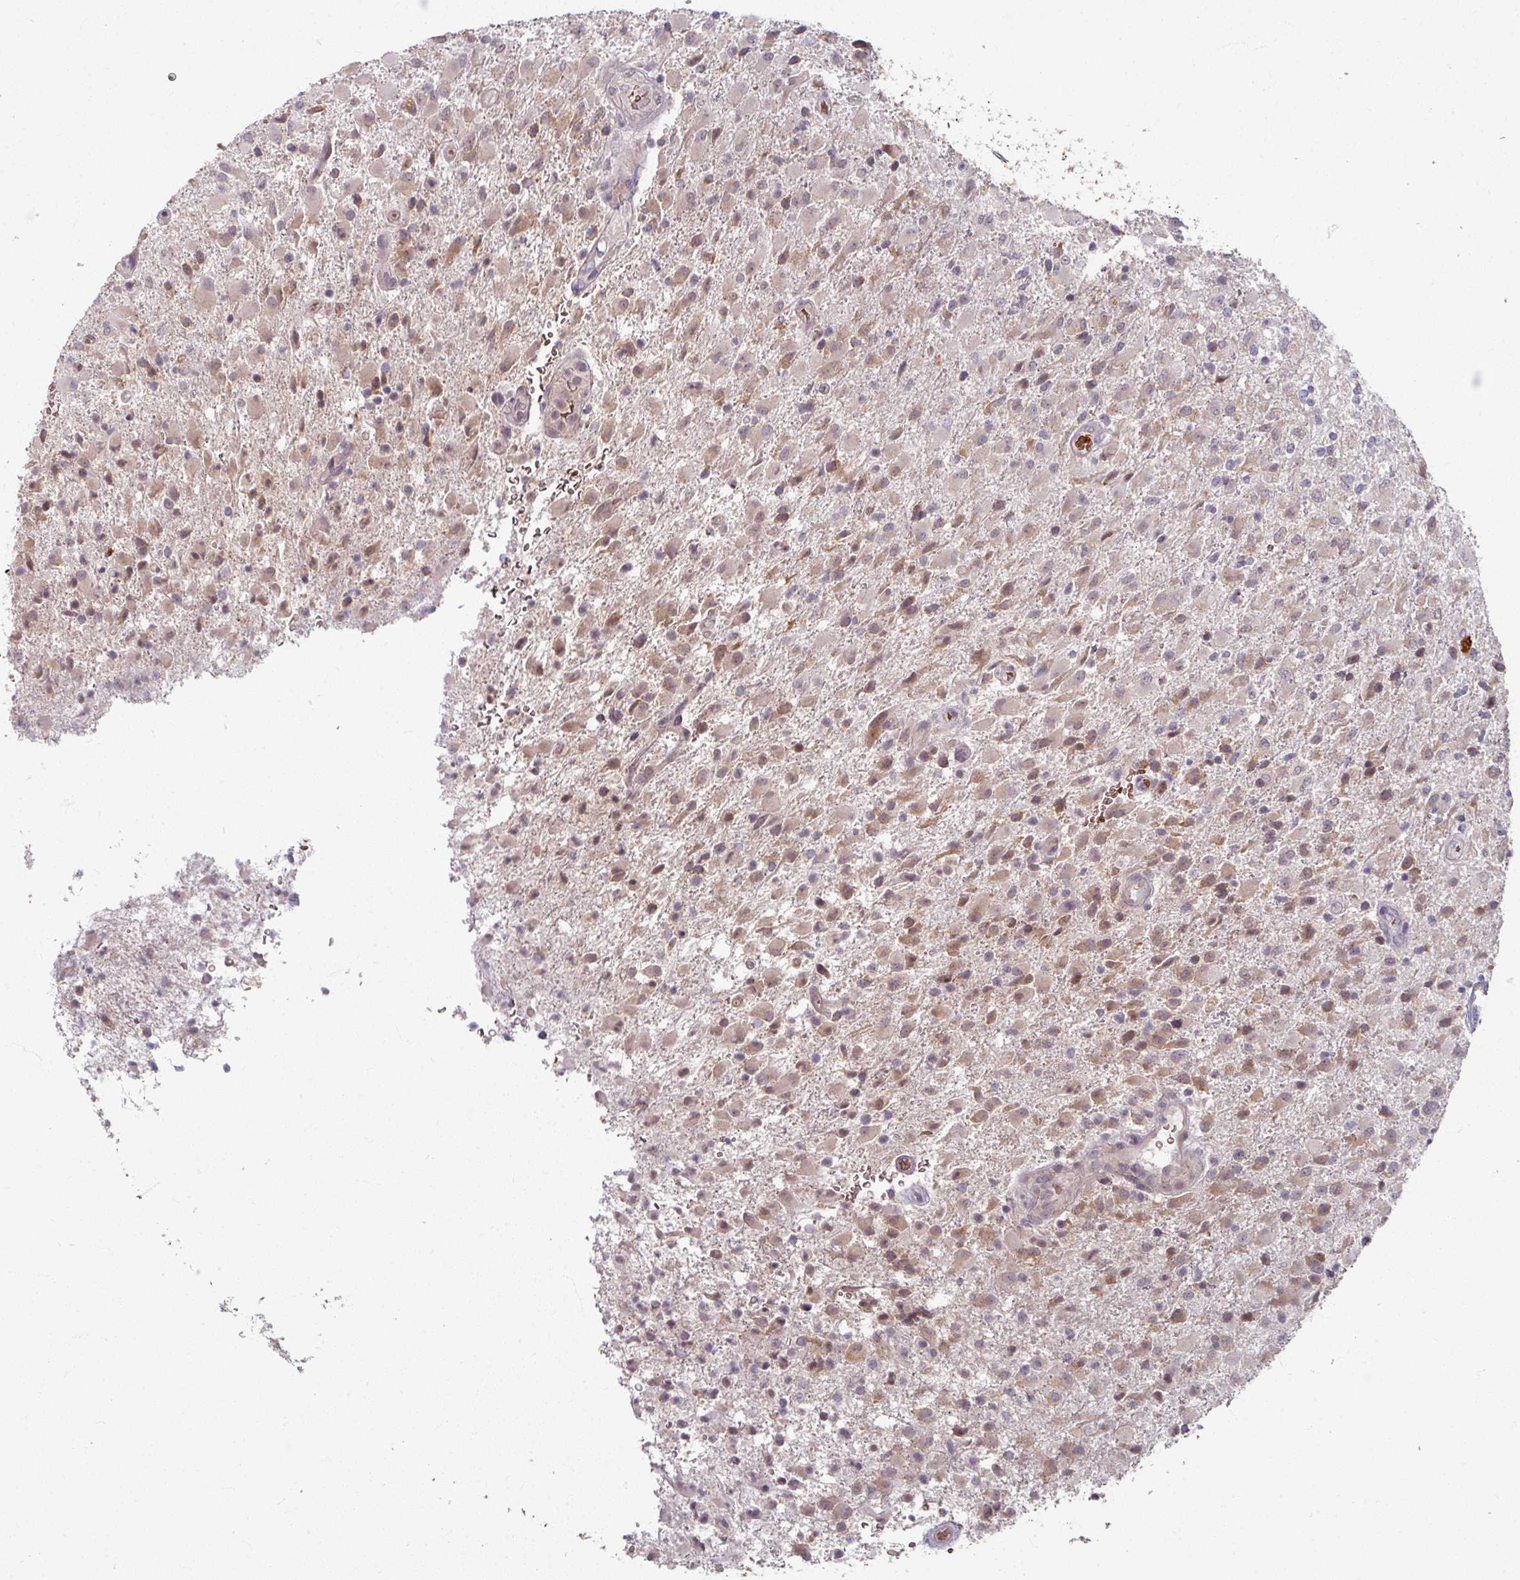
{"staining": {"intensity": "weak", "quantity": "25%-75%", "location": "cytoplasmic/membranous,nuclear"}, "tissue": "glioma", "cell_type": "Tumor cells", "image_type": "cancer", "snomed": [{"axis": "morphology", "description": "Glioma, malignant, Low grade"}, {"axis": "topography", "description": "Brain"}], "caption": "IHC image of glioma stained for a protein (brown), which demonstrates low levels of weak cytoplasmic/membranous and nuclear positivity in approximately 25%-75% of tumor cells.", "gene": "KMT5C", "patient": {"sex": "male", "age": 65}}